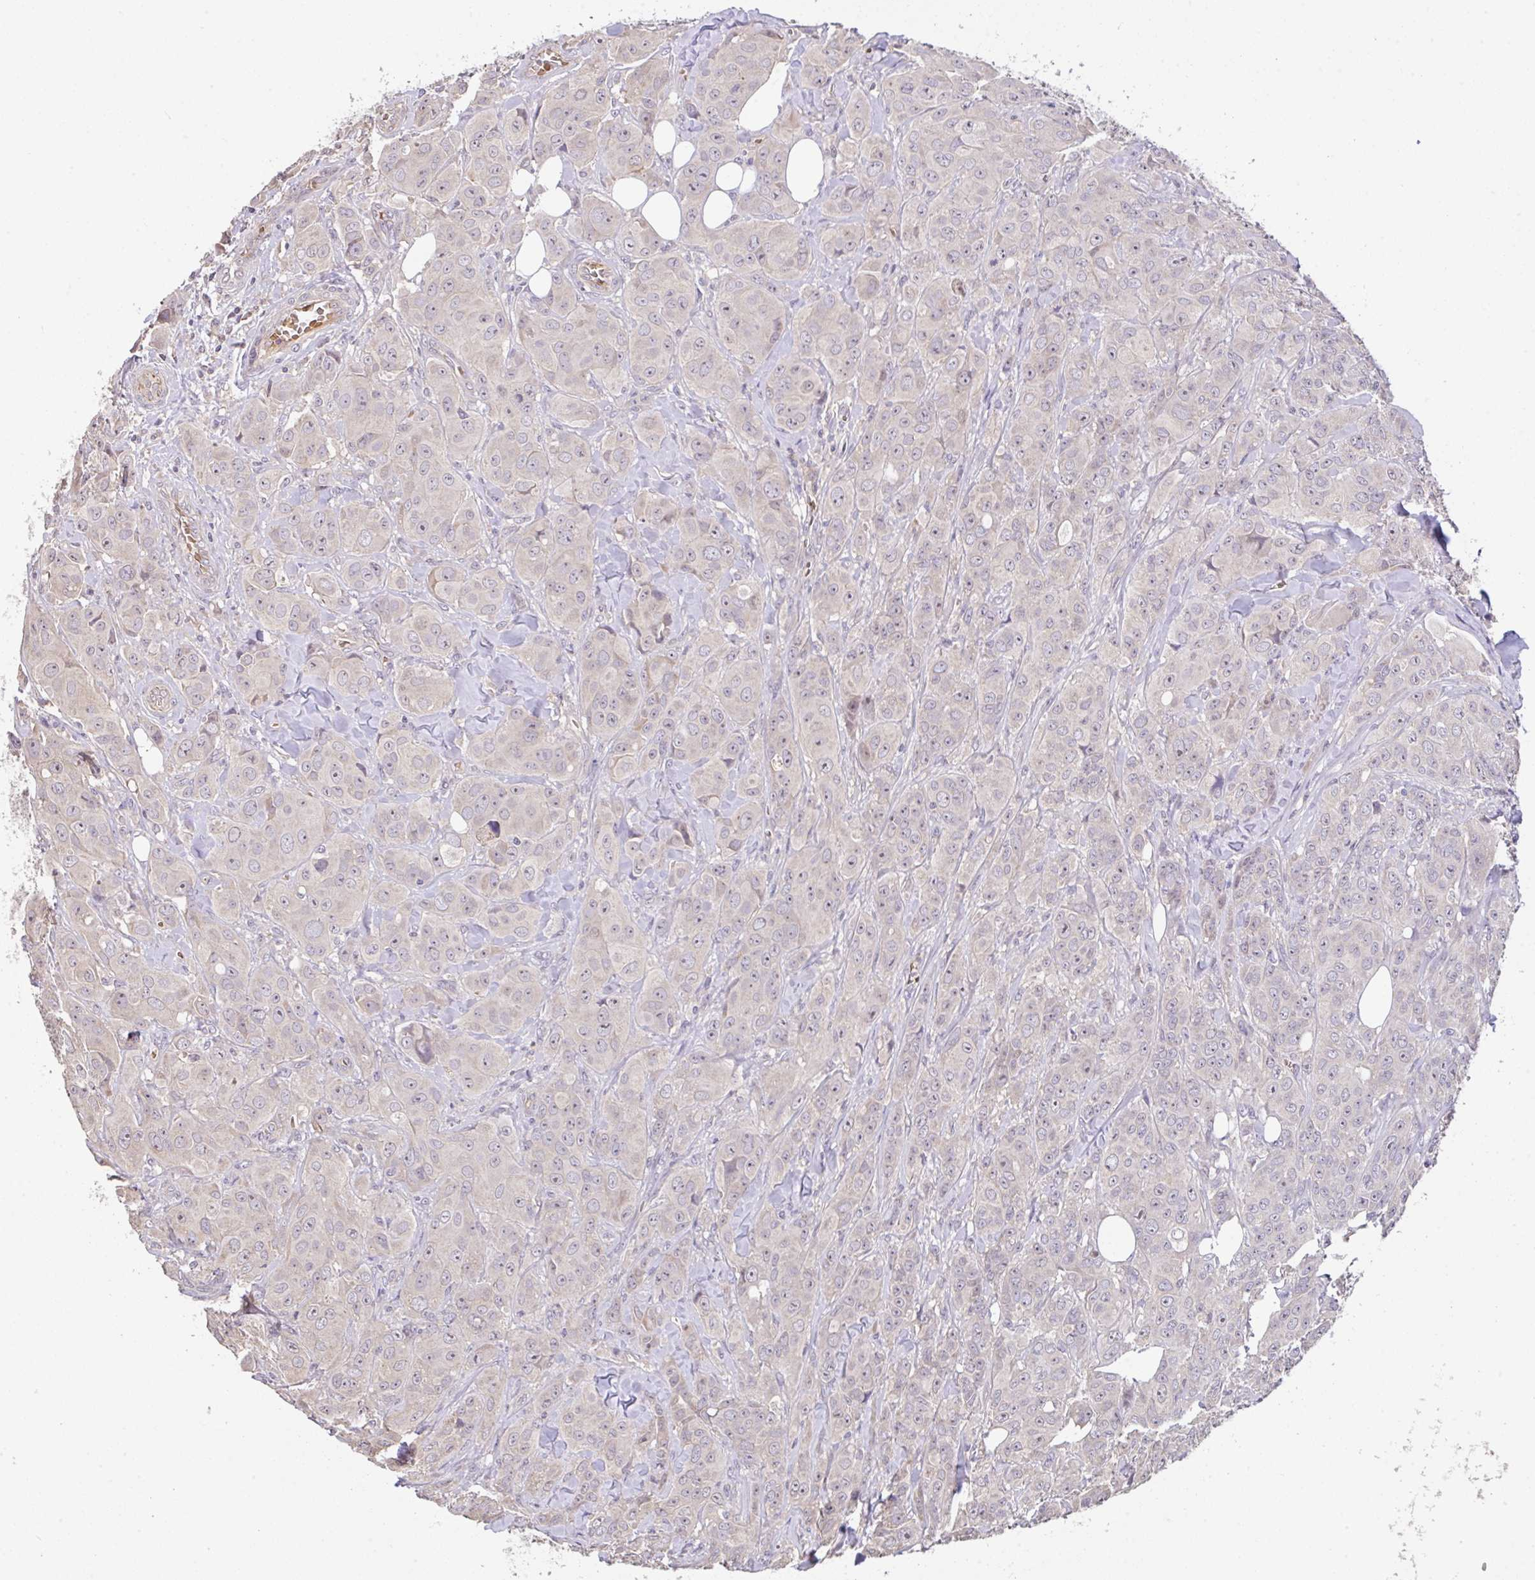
{"staining": {"intensity": "negative", "quantity": "none", "location": "none"}, "tissue": "breast cancer", "cell_type": "Tumor cells", "image_type": "cancer", "snomed": [{"axis": "morphology", "description": "Normal tissue, NOS"}, {"axis": "morphology", "description": "Duct carcinoma"}, {"axis": "topography", "description": "Breast"}], "caption": "A photomicrograph of human breast cancer (invasive ductal carcinoma) is negative for staining in tumor cells. (DAB (3,3'-diaminobenzidine) IHC, high magnification).", "gene": "C1QTNF9B", "patient": {"sex": "female", "age": 43}}